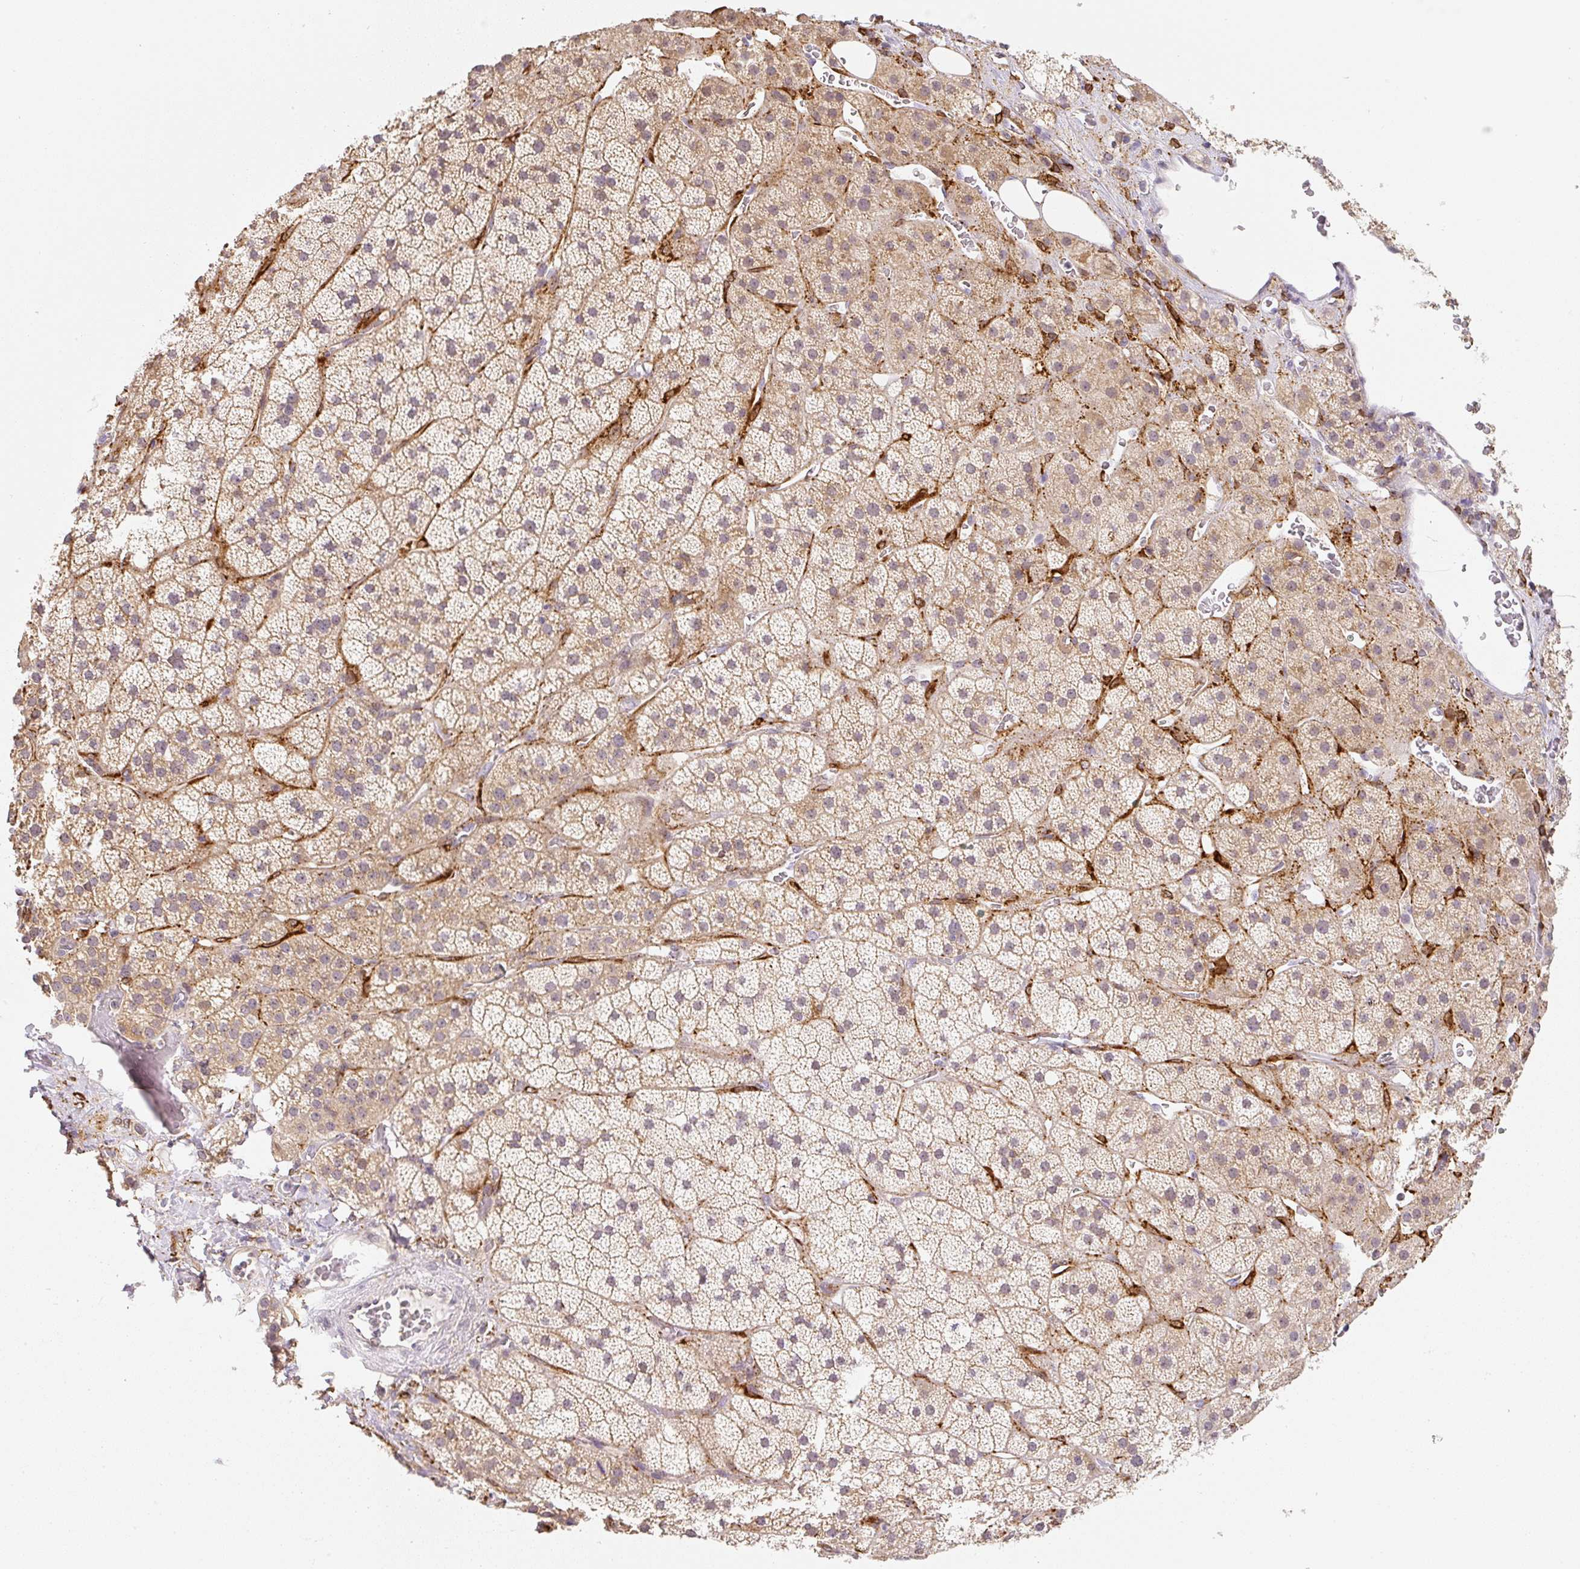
{"staining": {"intensity": "moderate", "quantity": "25%-75%", "location": "cytoplasmic/membranous"}, "tissue": "adrenal gland", "cell_type": "Glandular cells", "image_type": "normal", "snomed": [{"axis": "morphology", "description": "Normal tissue, NOS"}, {"axis": "topography", "description": "Adrenal gland"}], "caption": "Immunohistochemistry (IHC) (DAB (3,3'-diaminobenzidine)) staining of benign adrenal gland demonstrates moderate cytoplasmic/membranous protein staining in approximately 25%-75% of glandular cells. (DAB (3,3'-diaminobenzidine) IHC with brightfield microscopy, high magnification).", "gene": "PLA2G4A", "patient": {"sex": "male", "age": 57}}